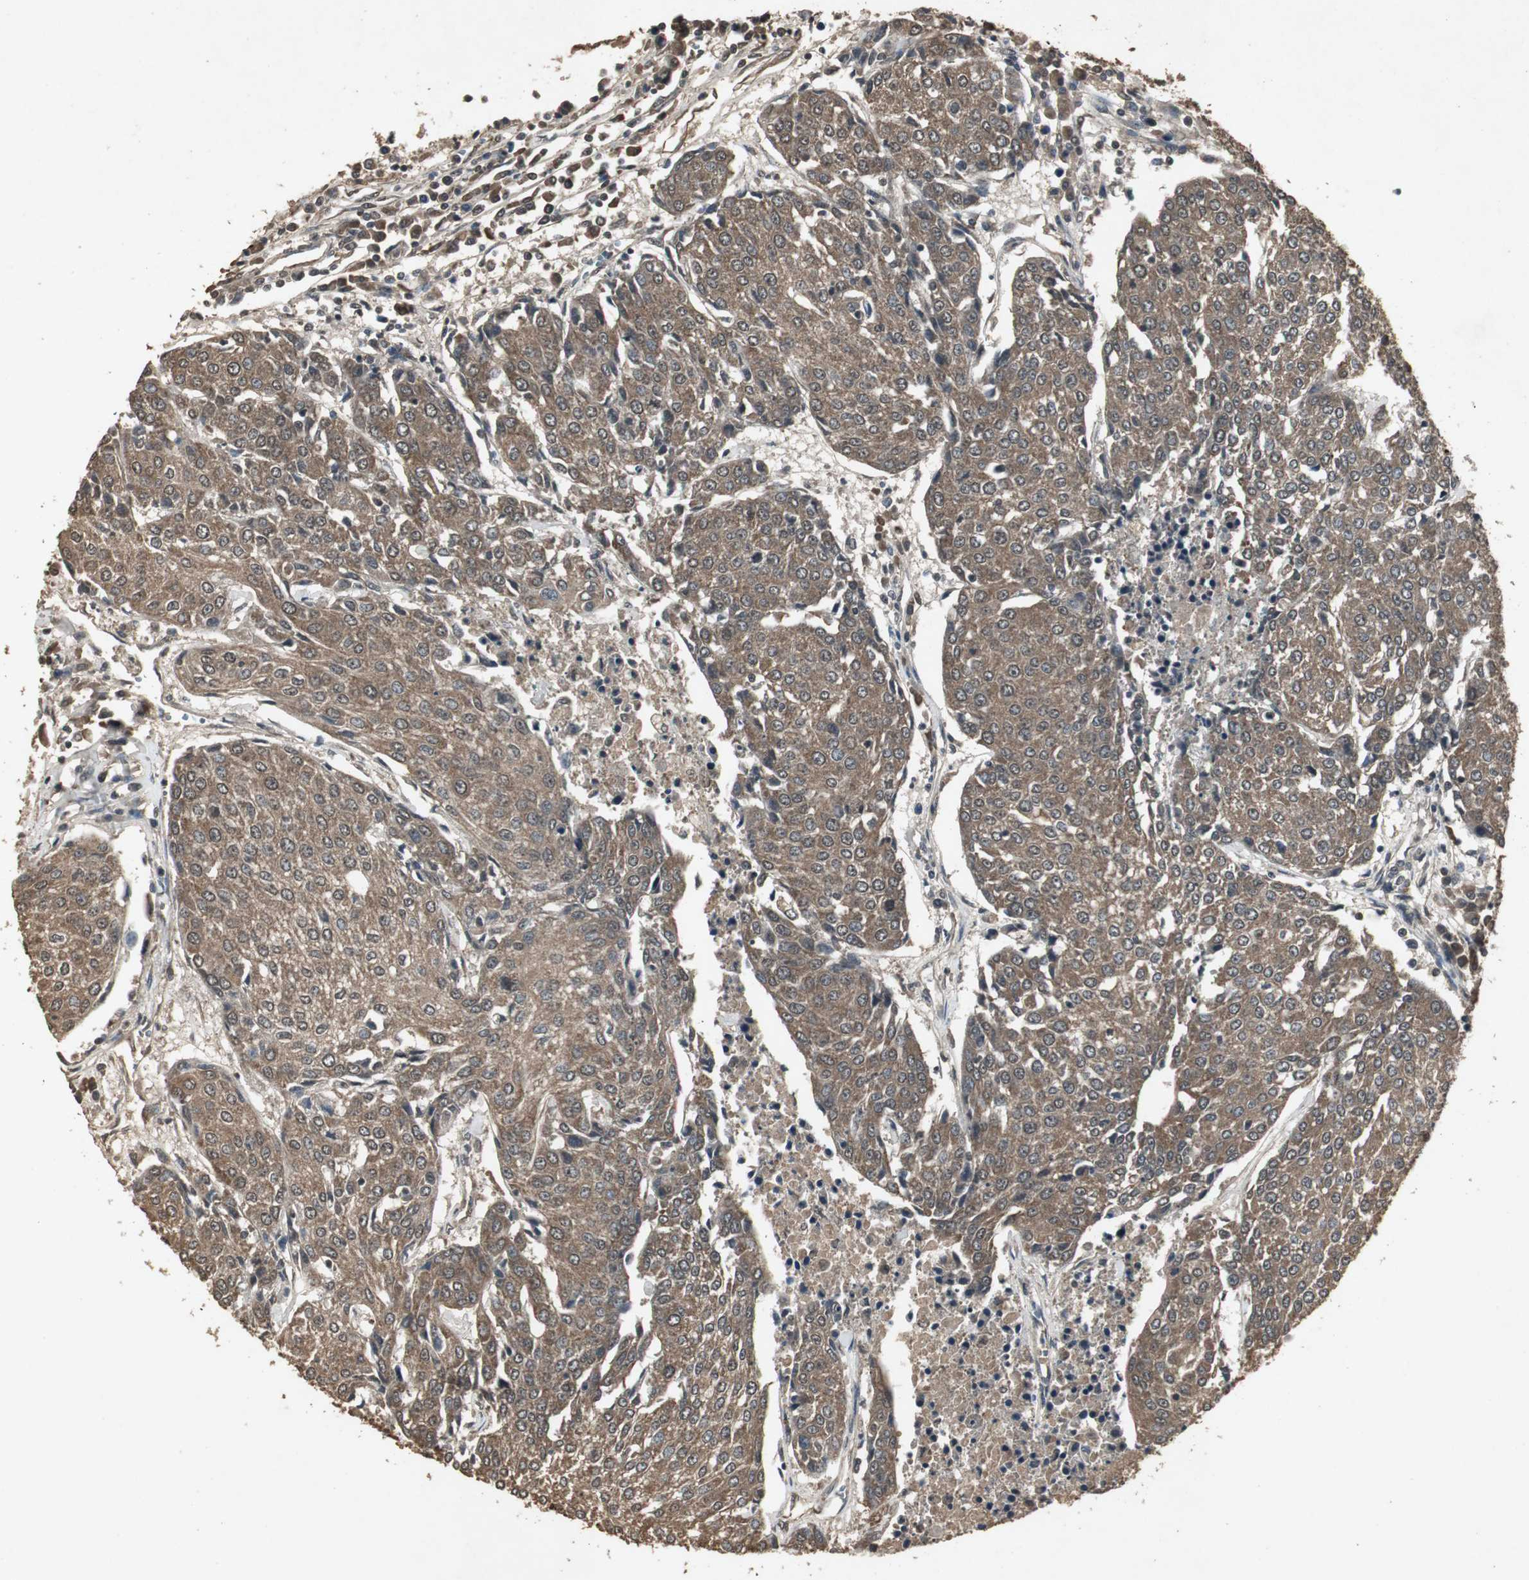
{"staining": {"intensity": "moderate", "quantity": ">75%", "location": "cytoplasmic/membranous"}, "tissue": "urothelial cancer", "cell_type": "Tumor cells", "image_type": "cancer", "snomed": [{"axis": "morphology", "description": "Urothelial carcinoma, High grade"}, {"axis": "topography", "description": "Urinary bladder"}], "caption": "Human urothelial cancer stained with a protein marker reveals moderate staining in tumor cells.", "gene": "EMX1", "patient": {"sex": "female", "age": 85}}